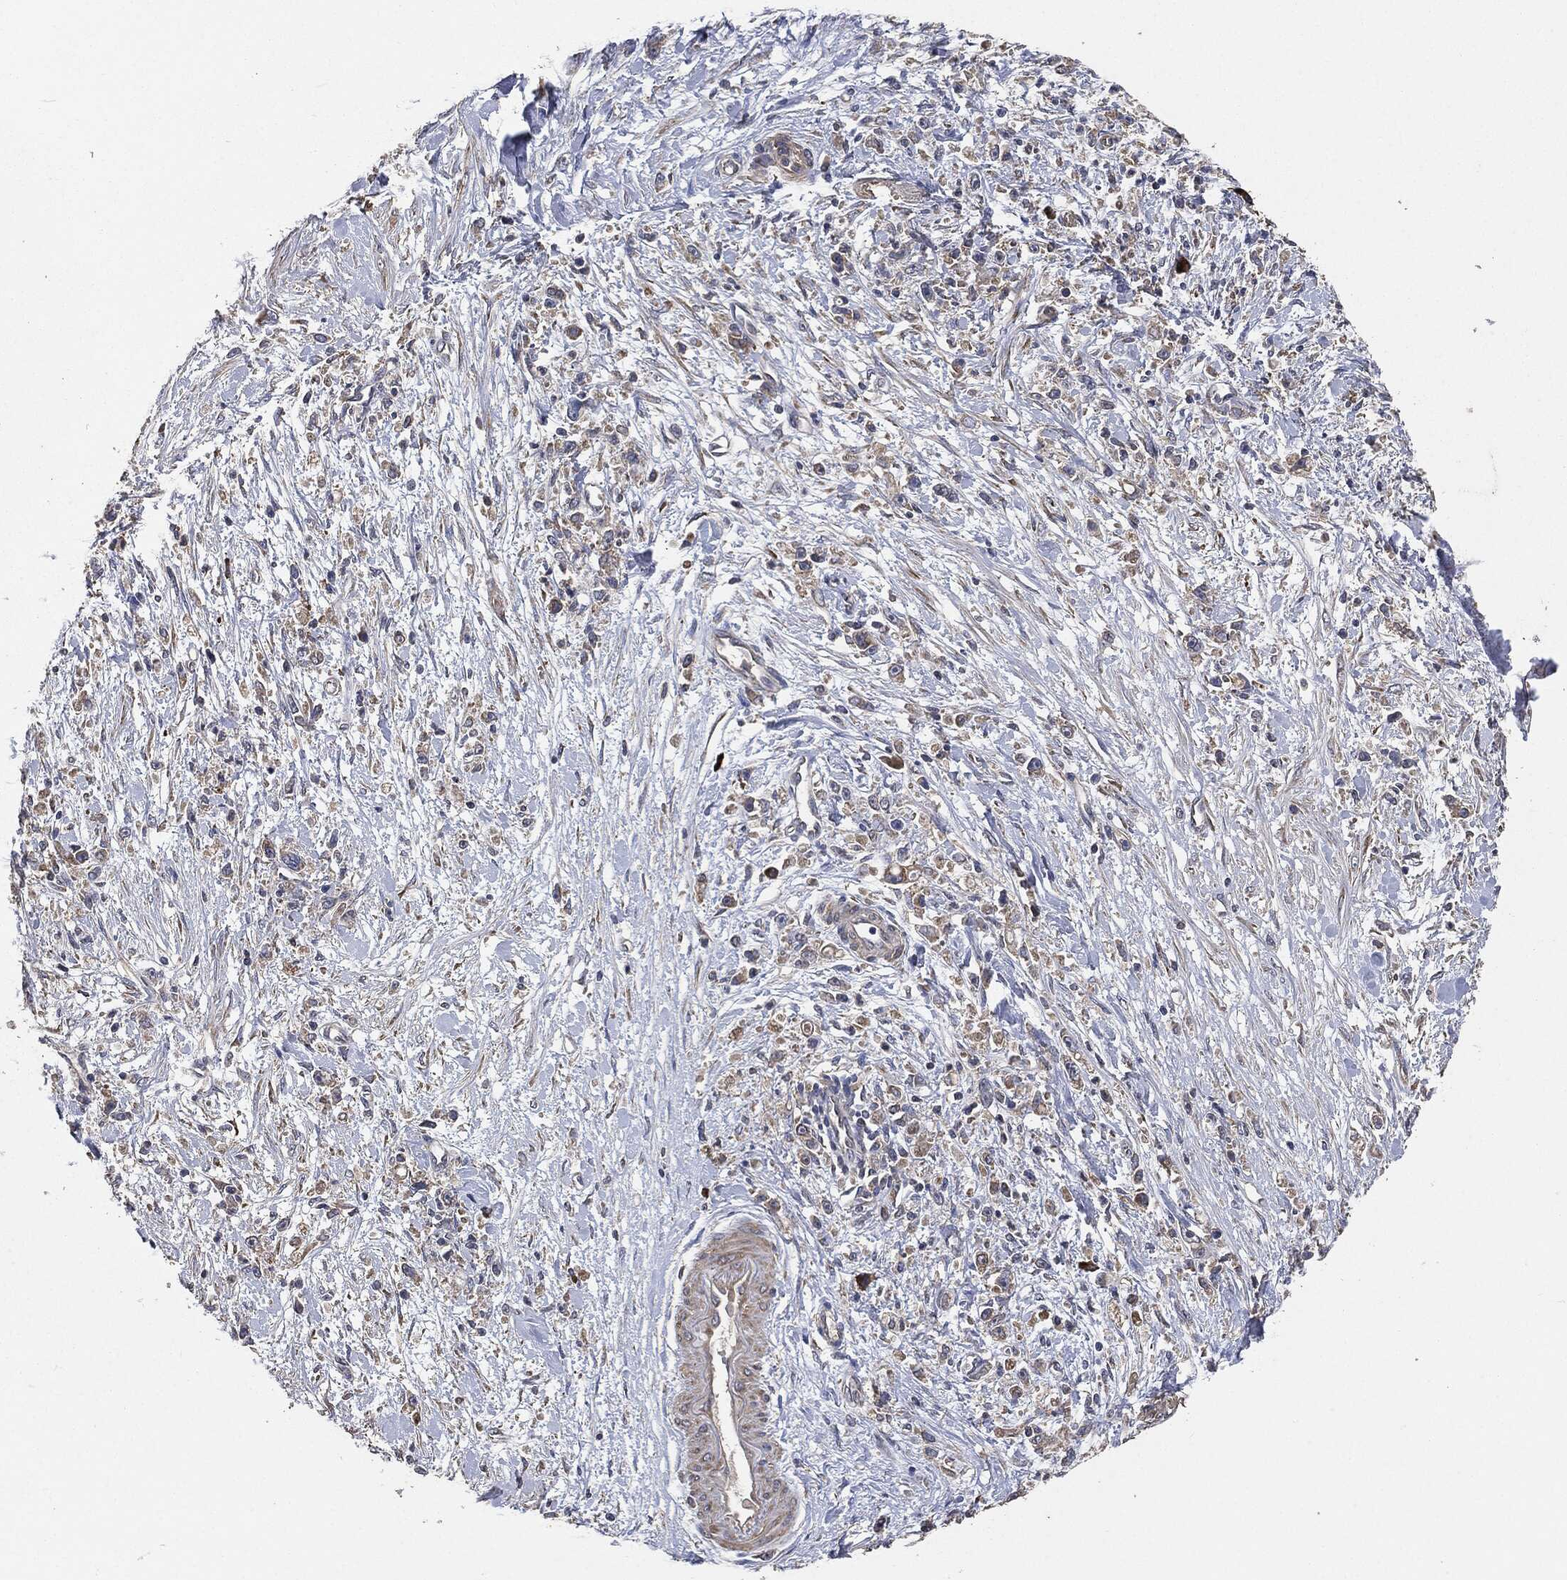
{"staining": {"intensity": "moderate", "quantity": "<25%", "location": "cytoplasmic/membranous"}, "tissue": "stomach cancer", "cell_type": "Tumor cells", "image_type": "cancer", "snomed": [{"axis": "morphology", "description": "Adenocarcinoma, NOS"}, {"axis": "topography", "description": "Stomach"}], "caption": "Protein staining displays moderate cytoplasmic/membranous positivity in about <25% of tumor cells in stomach cancer. Using DAB (brown) and hematoxylin (blue) stains, captured at high magnification using brightfield microscopy.", "gene": "STK3", "patient": {"sex": "female", "age": 59}}